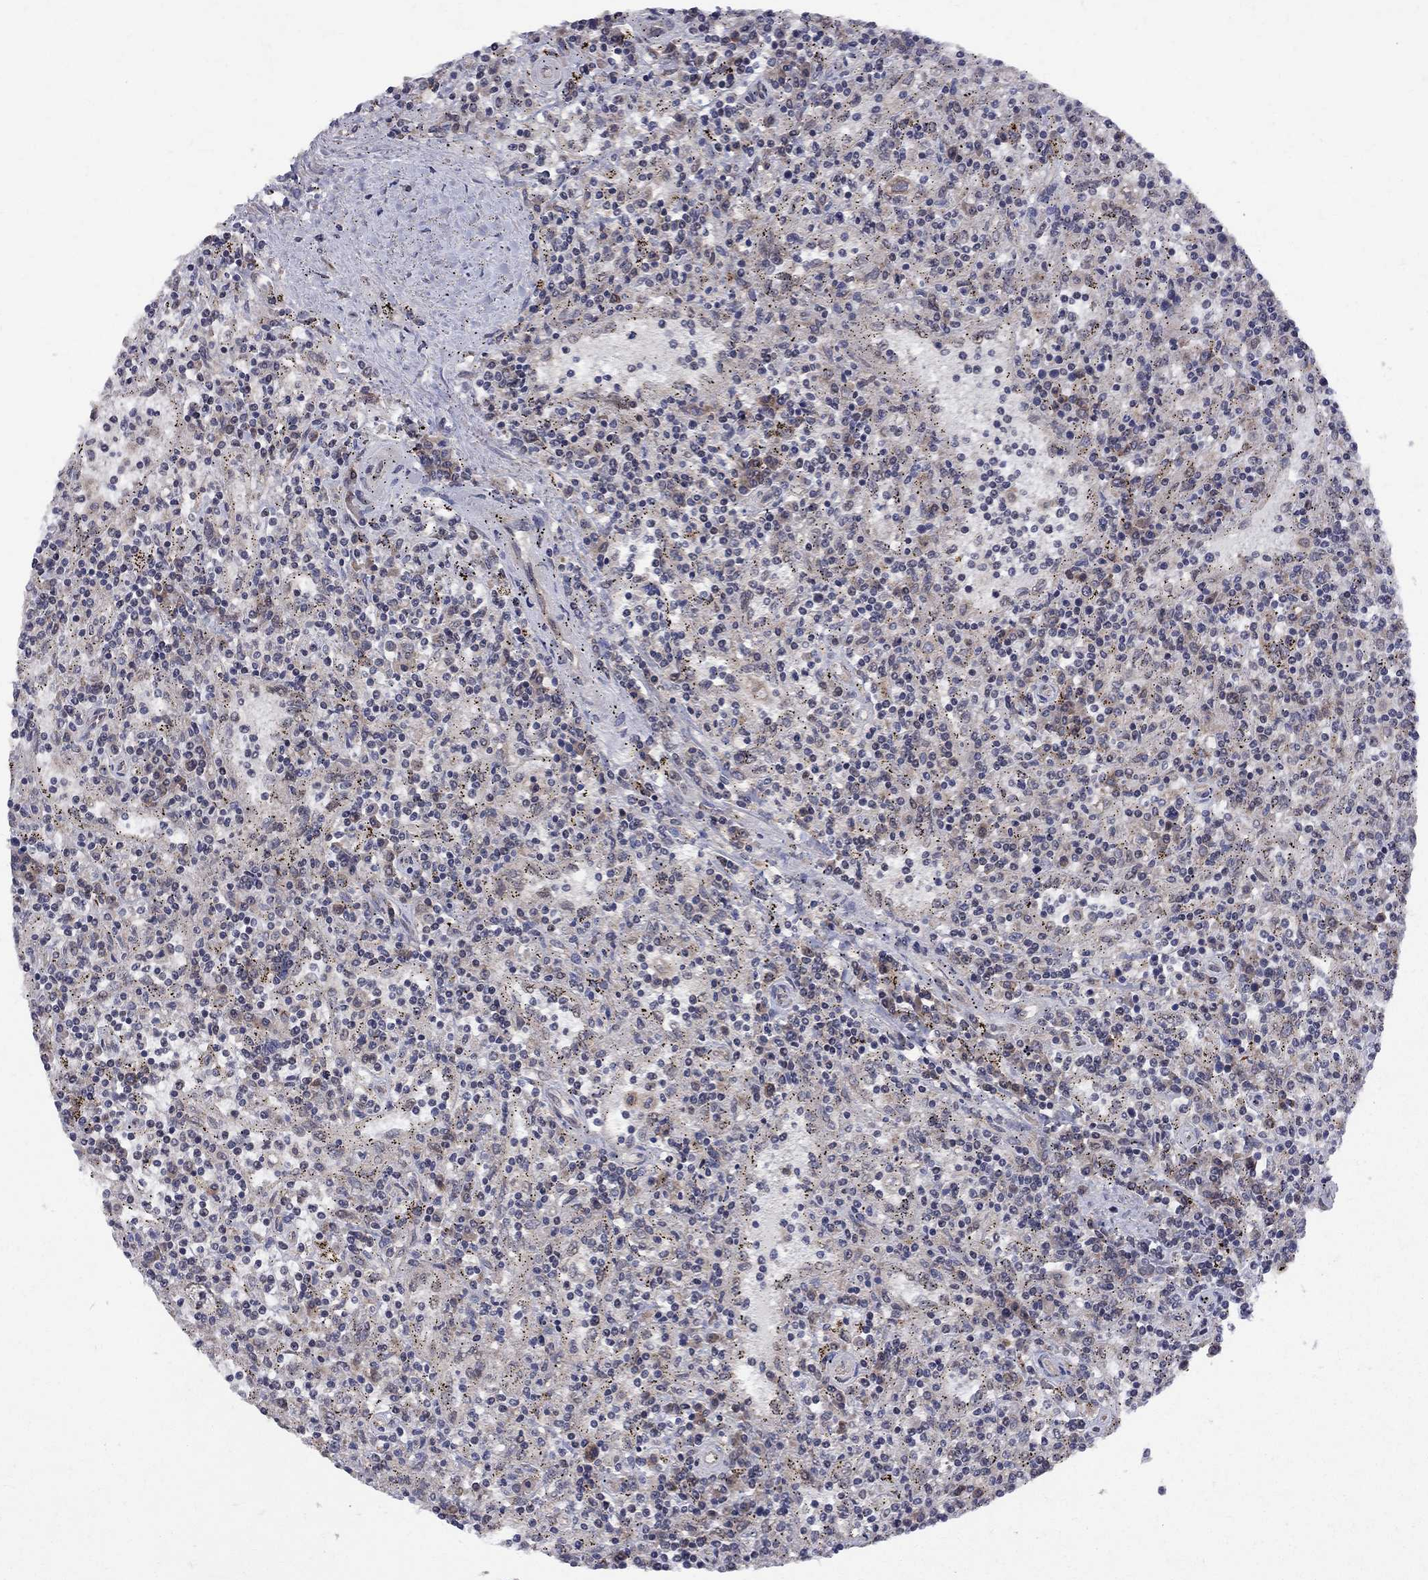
{"staining": {"intensity": "moderate", "quantity": "<25%", "location": "cytoplasmic/membranous"}, "tissue": "lymphoma", "cell_type": "Tumor cells", "image_type": "cancer", "snomed": [{"axis": "morphology", "description": "Malignant lymphoma, non-Hodgkin's type, Low grade"}, {"axis": "topography", "description": "Spleen"}], "caption": "Lymphoma stained for a protein (brown) shows moderate cytoplasmic/membranous positive staining in approximately <25% of tumor cells.", "gene": "CNOT11", "patient": {"sex": "male", "age": 62}}